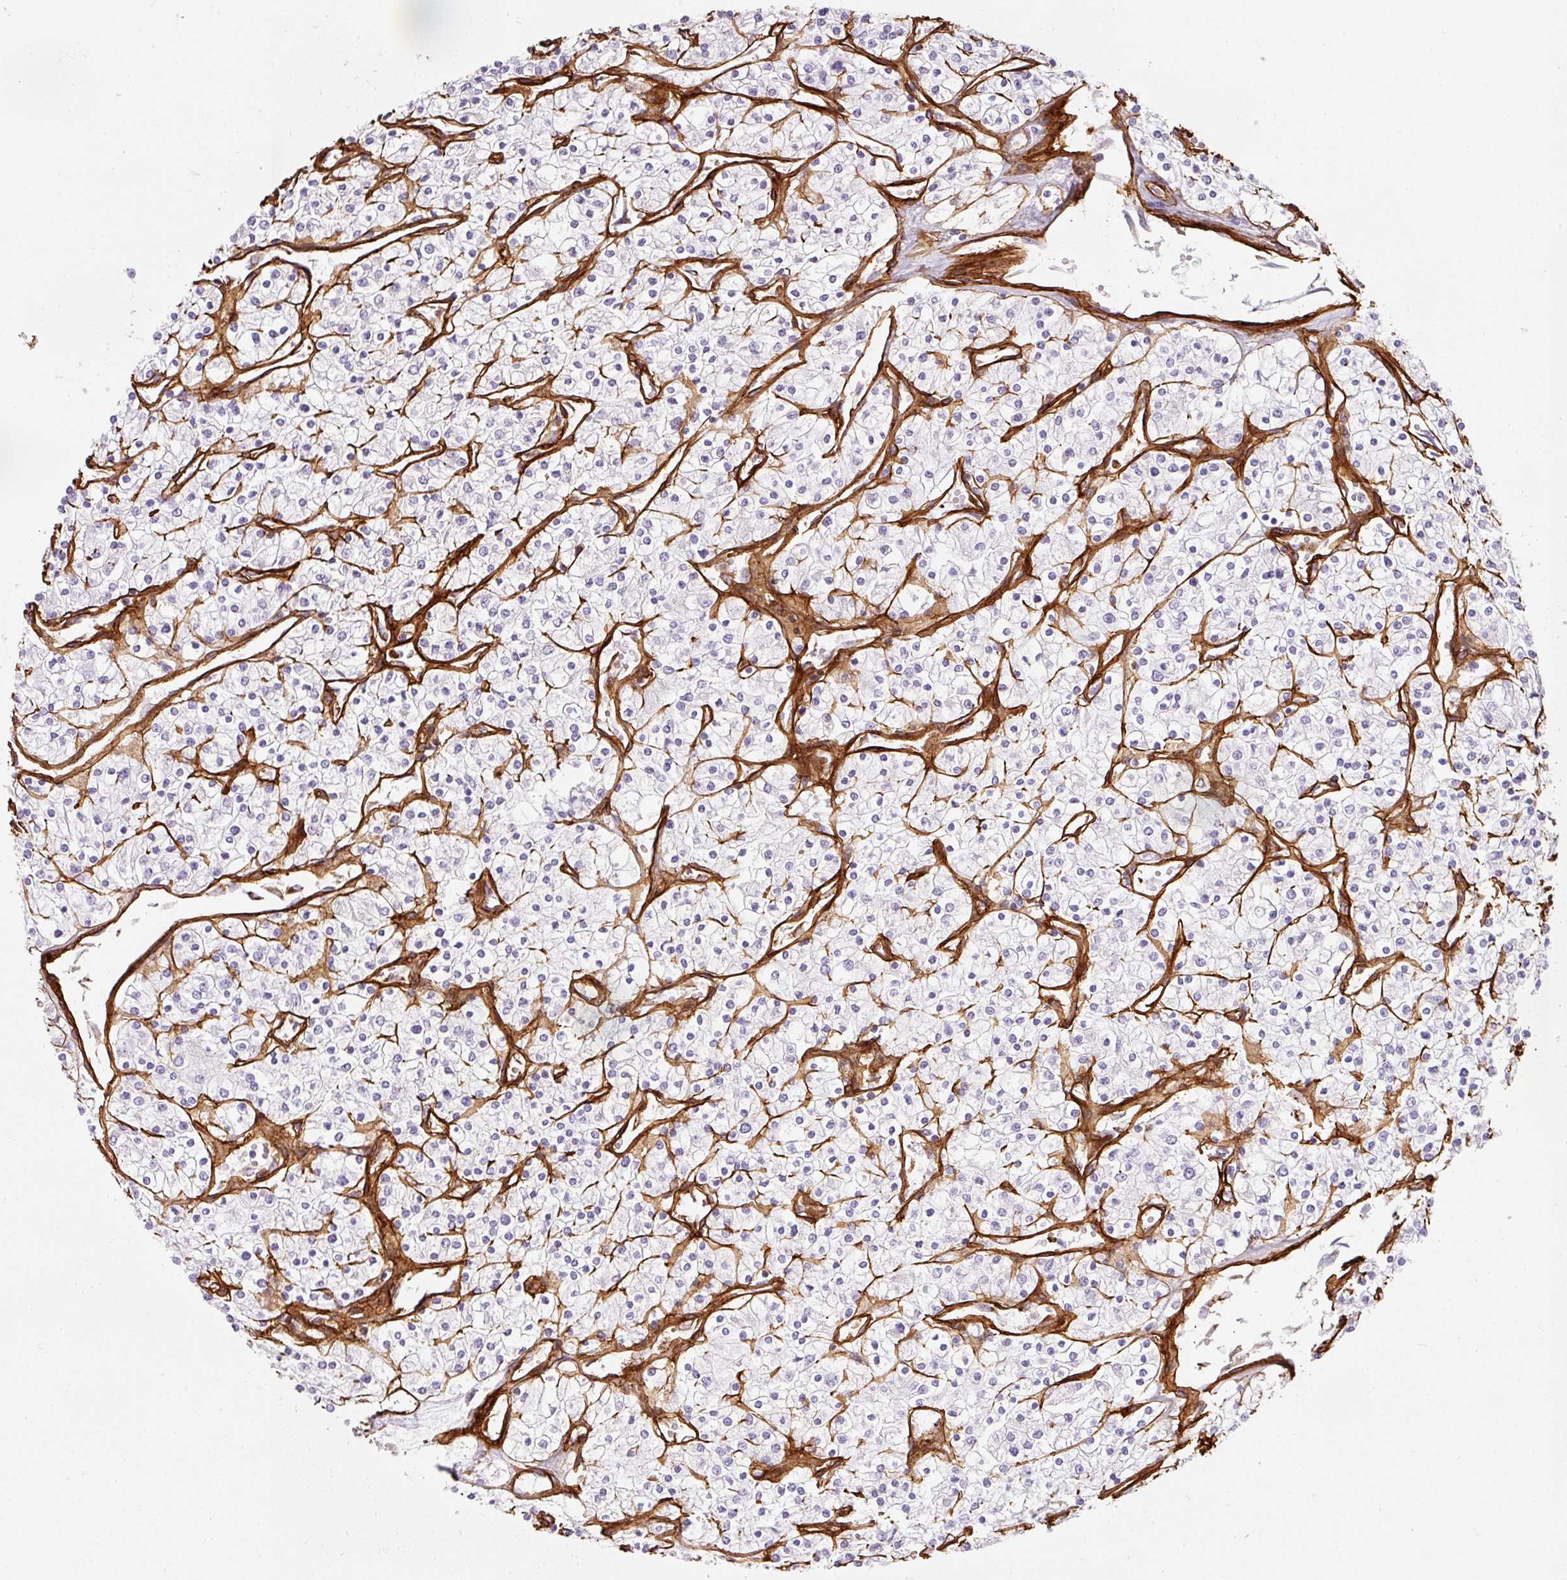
{"staining": {"intensity": "negative", "quantity": "none", "location": "none"}, "tissue": "renal cancer", "cell_type": "Tumor cells", "image_type": "cancer", "snomed": [{"axis": "morphology", "description": "Adenocarcinoma, NOS"}, {"axis": "topography", "description": "Kidney"}], "caption": "Adenocarcinoma (renal) was stained to show a protein in brown. There is no significant positivity in tumor cells.", "gene": "LOXL4", "patient": {"sex": "male", "age": 80}}